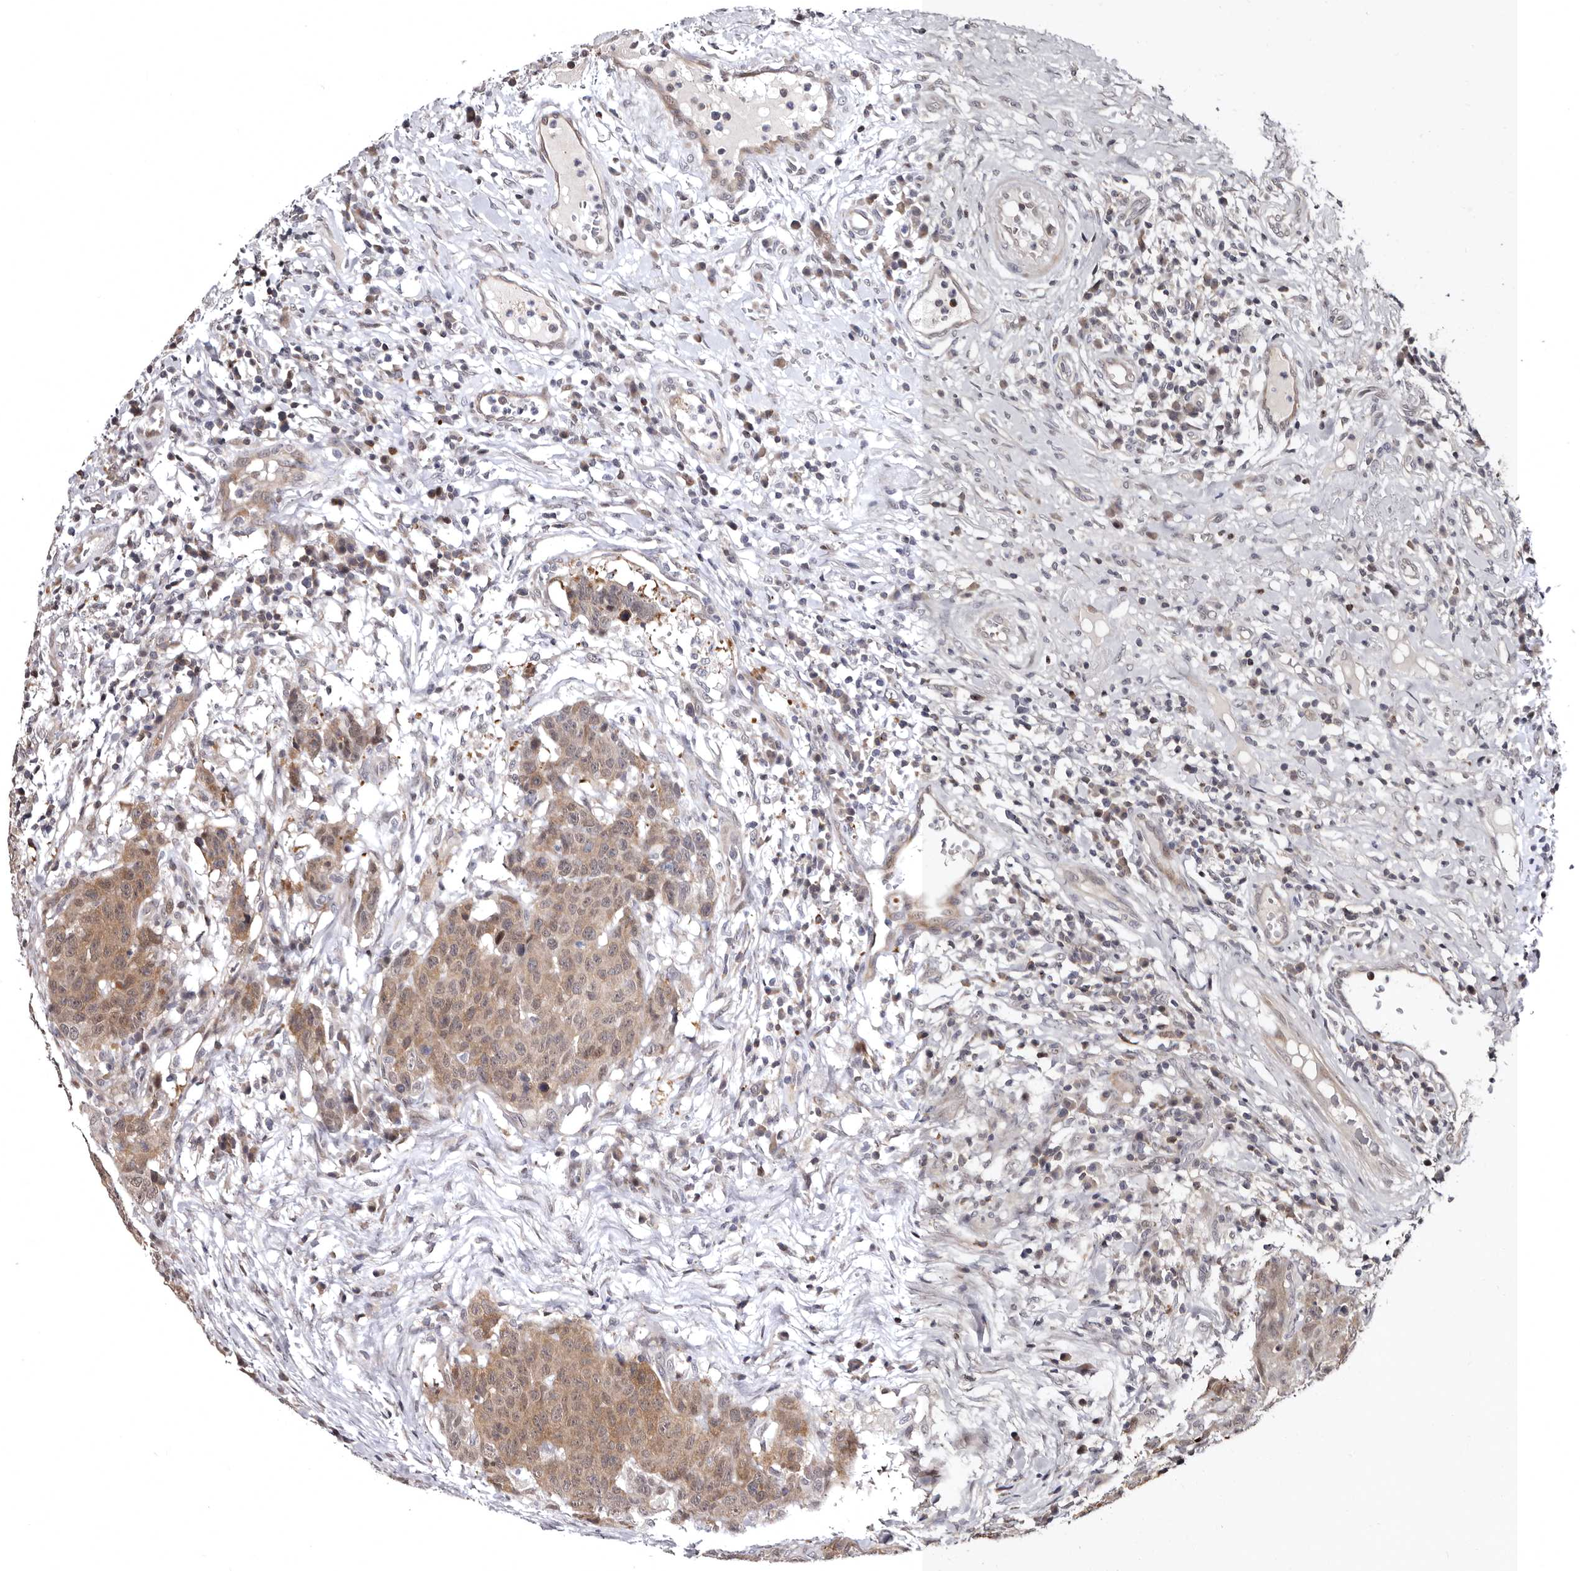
{"staining": {"intensity": "moderate", "quantity": ">75%", "location": "cytoplasmic/membranous"}, "tissue": "head and neck cancer", "cell_type": "Tumor cells", "image_type": "cancer", "snomed": [{"axis": "morphology", "description": "Squamous cell carcinoma, NOS"}, {"axis": "topography", "description": "Head-Neck"}], "caption": "Moderate cytoplasmic/membranous staining for a protein is identified in about >75% of tumor cells of head and neck cancer using immunohistochemistry (IHC).", "gene": "PHF20L1", "patient": {"sex": "male", "age": 66}}